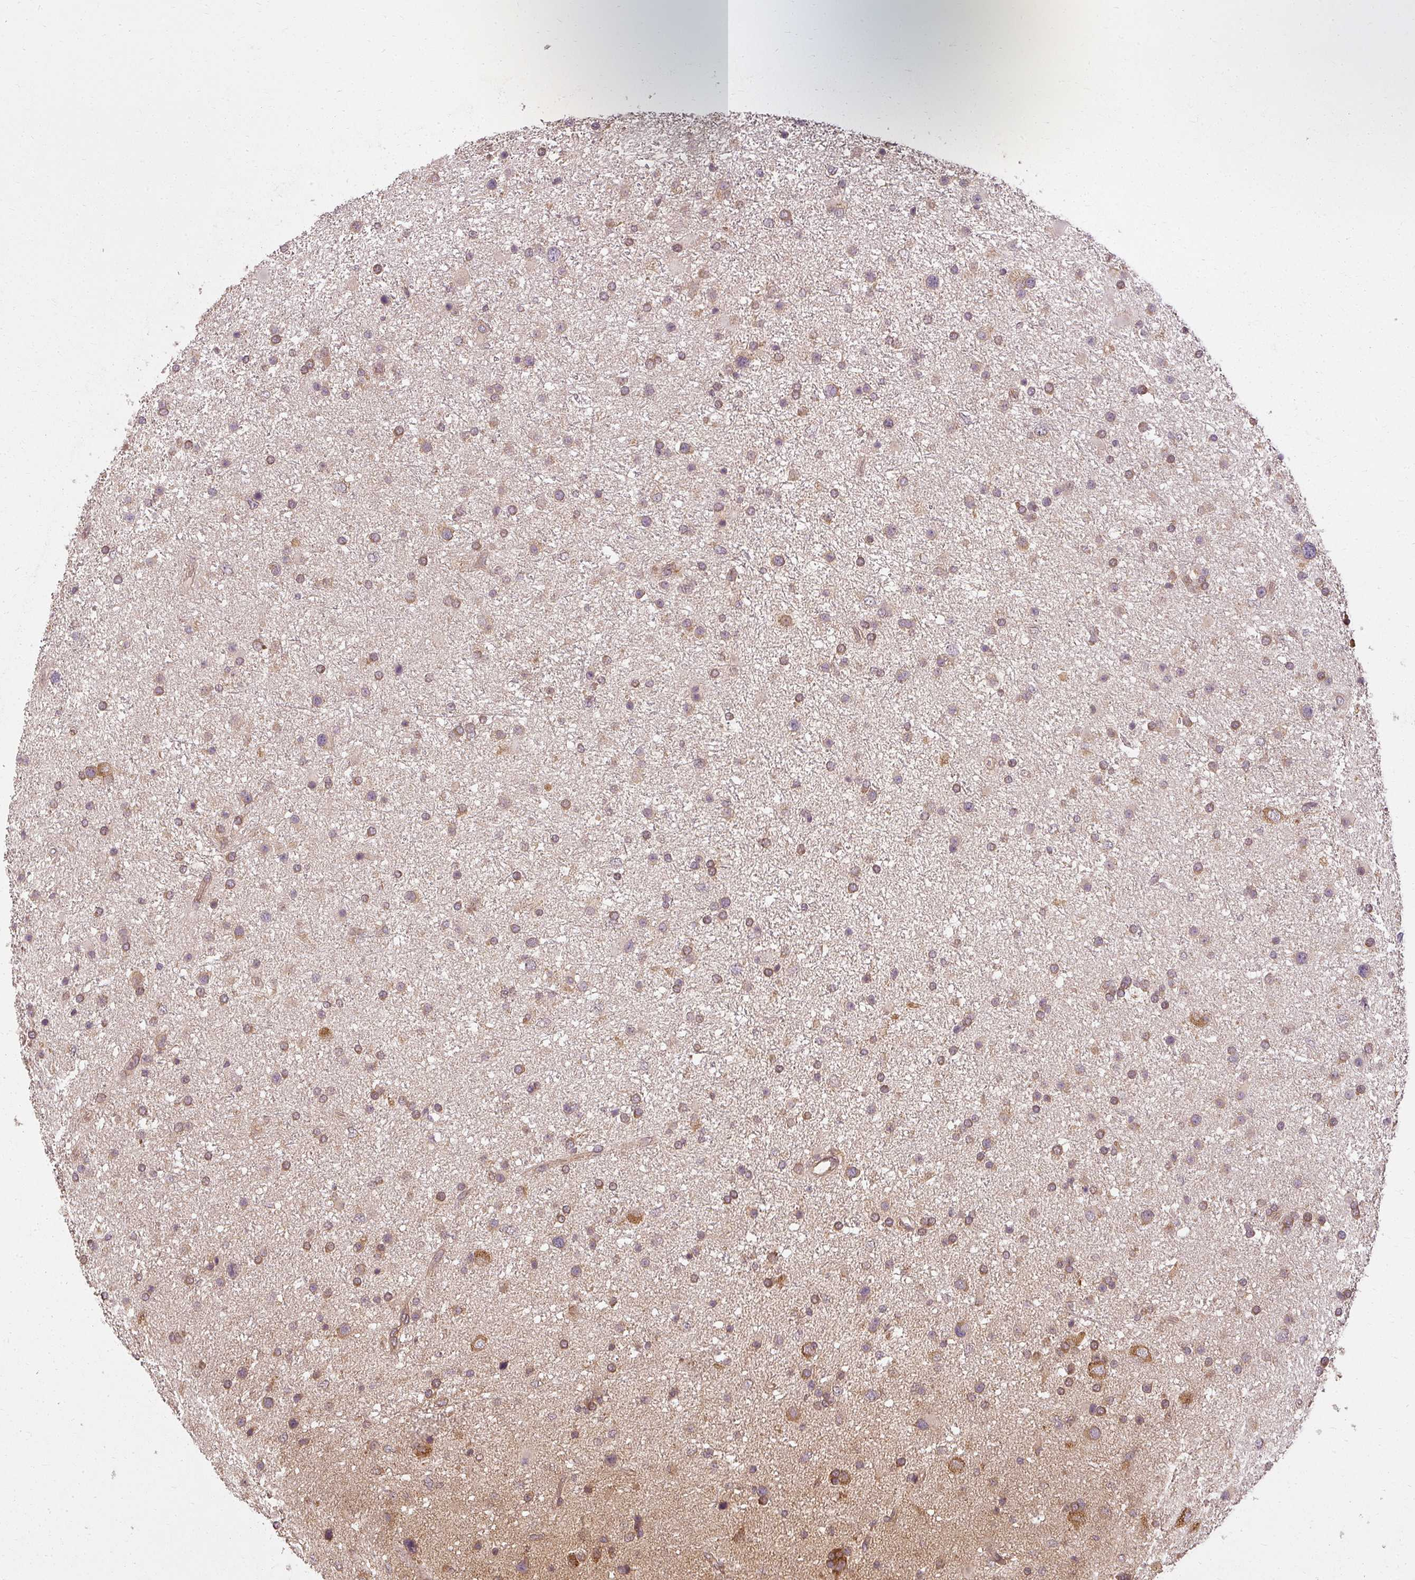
{"staining": {"intensity": "moderate", "quantity": ">75%", "location": "cytoplasmic/membranous"}, "tissue": "glioma", "cell_type": "Tumor cells", "image_type": "cancer", "snomed": [{"axis": "morphology", "description": "Glioma, malignant, Low grade"}, {"axis": "topography", "description": "Brain"}], "caption": "High-power microscopy captured an immunohistochemistry (IHC) micrograph of glioma, revealing moderate cytoplasmic/membranous staining in approximately >75% of tumor cells. Using DAB (brown) and hematoxylin (blue) stains, captured at high magnification using brightfield microscopy.", "gene": "RPL24", "patient": {"sex": "female", "age": 32}}